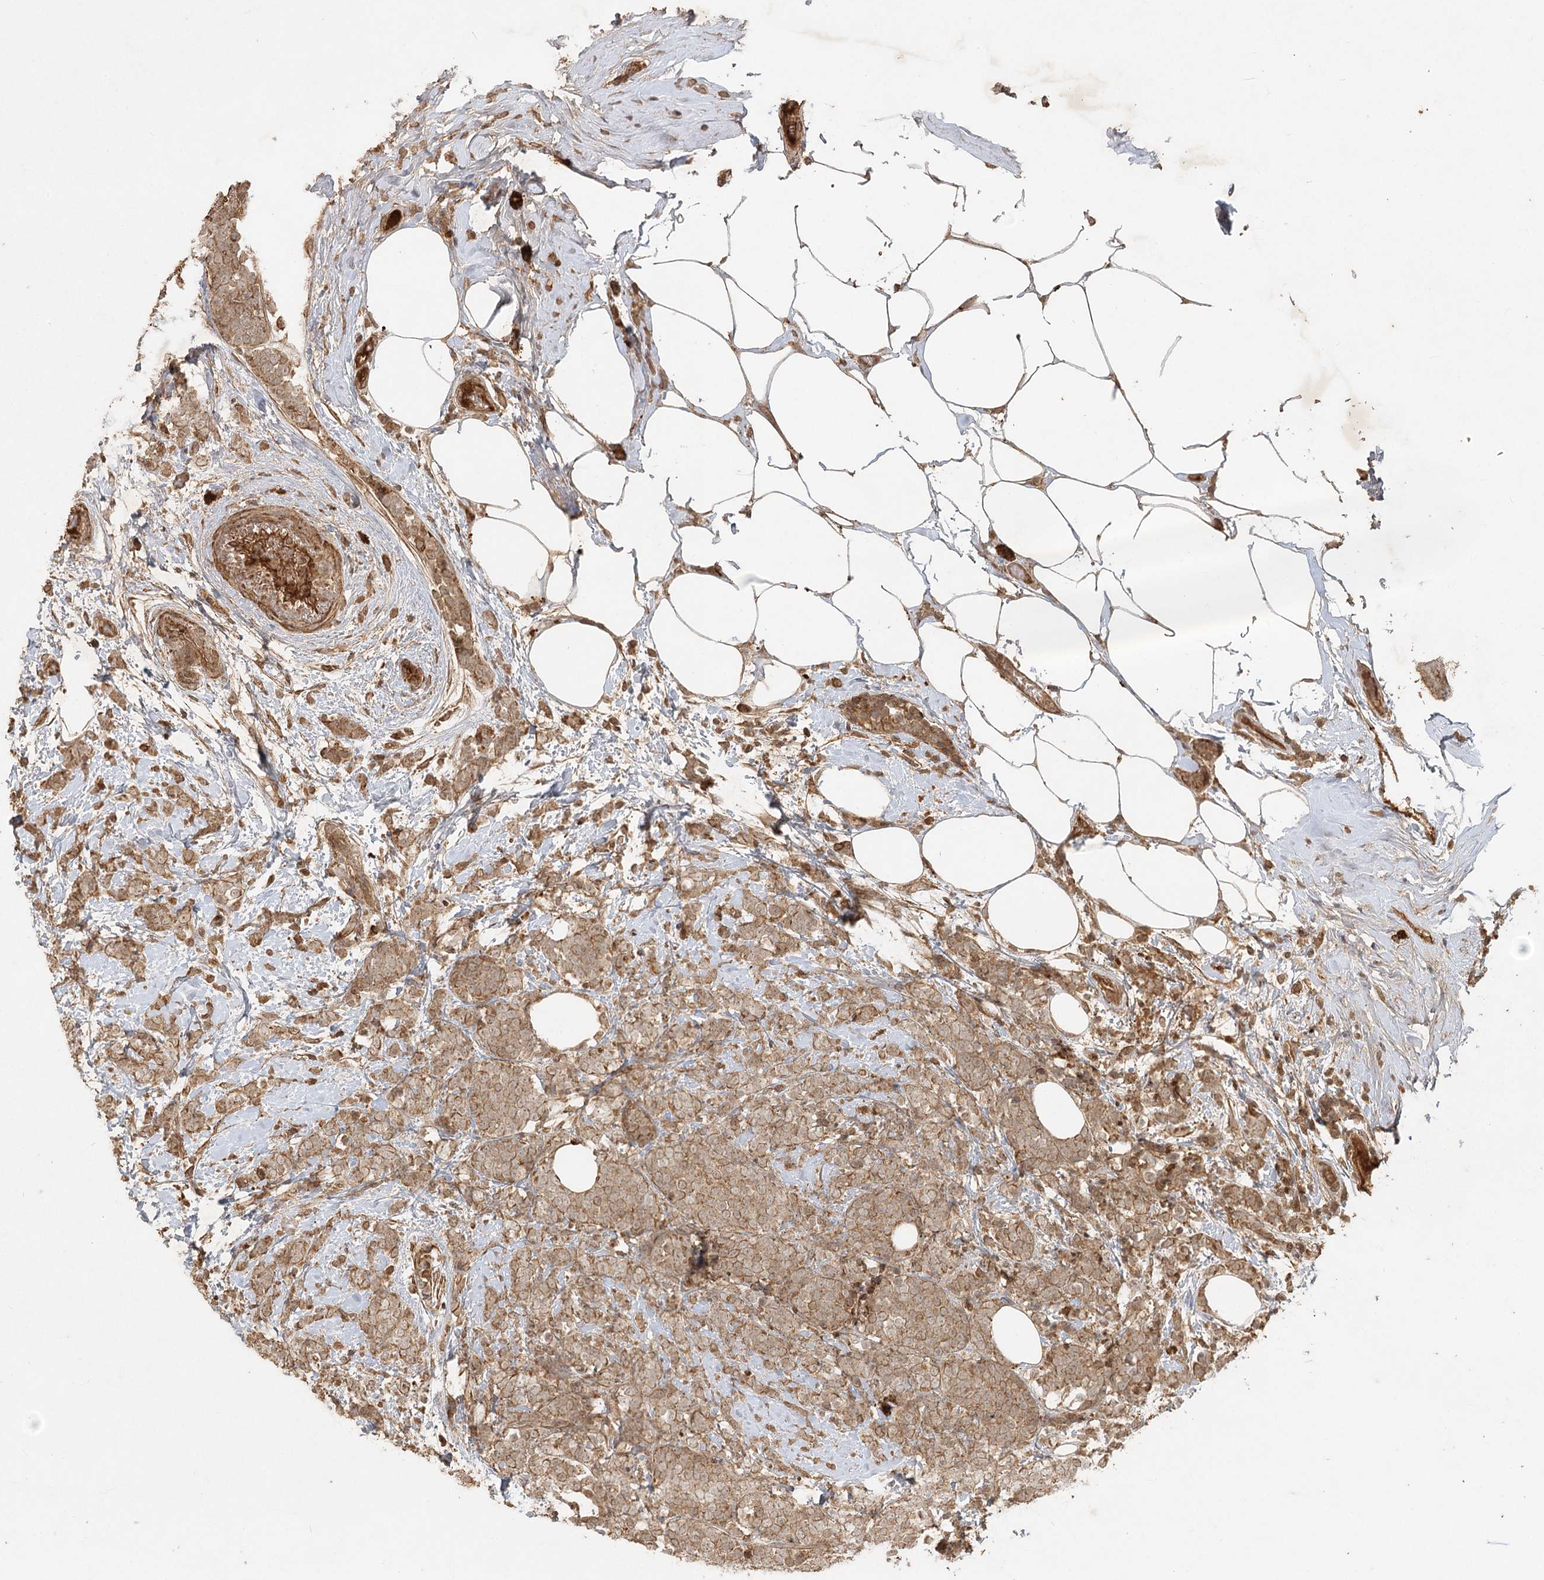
{"staining": {"intensity": "moderate", "quantity": ">75%", "location": "cytoplasmic/membranous"}, "tissue": "breast cancer", "cell_type": "Tumor cells", "image_type": "cancer", "snomed": [{"axis": "morphology", "description": "Lobular carcinoma"}, {"axis": "topography", "description": "Breast"}], "caption": "Protein positivity by immunohistochemistry (IHC) shows moderate cytoplasmic/membranous staining in approximately >75% of tumor cells in breast cancer (lobular carcinoma).", "gene": "ARL13A", "patient": {"sex": "female", "age": 58}}